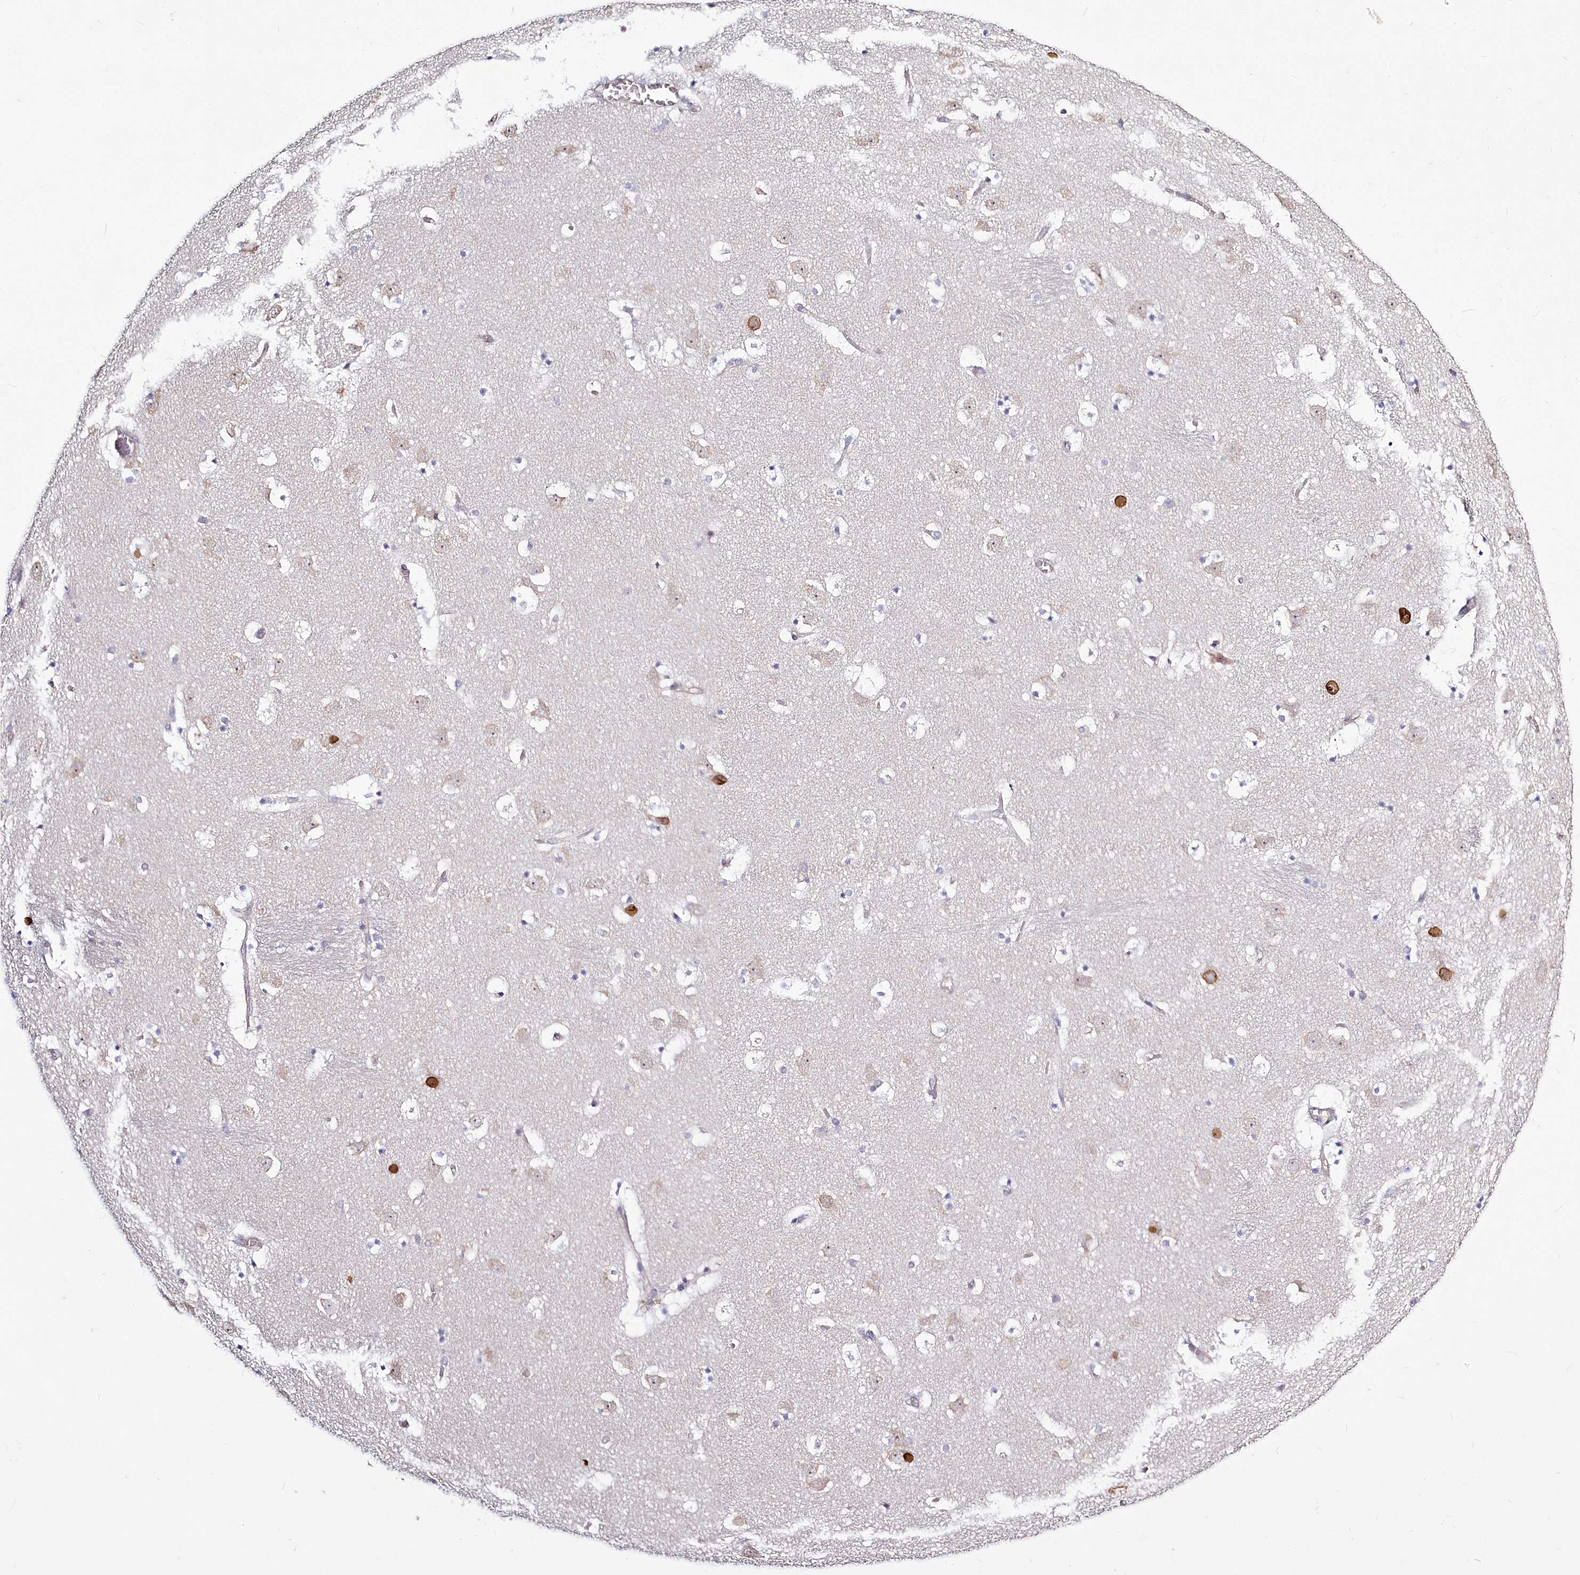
{"staining": {"intensity": "strong", "quantity": "<25%", "location": "cytoplasmic/membranous"}, "tissue": "caudate", "cell_type": "Glial cells", "image_type": "normal", "snomed": [{"axis": "morphology", "description": "Normal tissue, NOS"}, {"axis": "topography", "description": "Lateral ventricle wall"}], "caption": "Human caudate stained with a brown dye shows strong cytoplasmic/membranous positive positivity in about <25% of glial cells.", "gene": "SPINK13", "patient": {"sex": "male", "age": 45}}